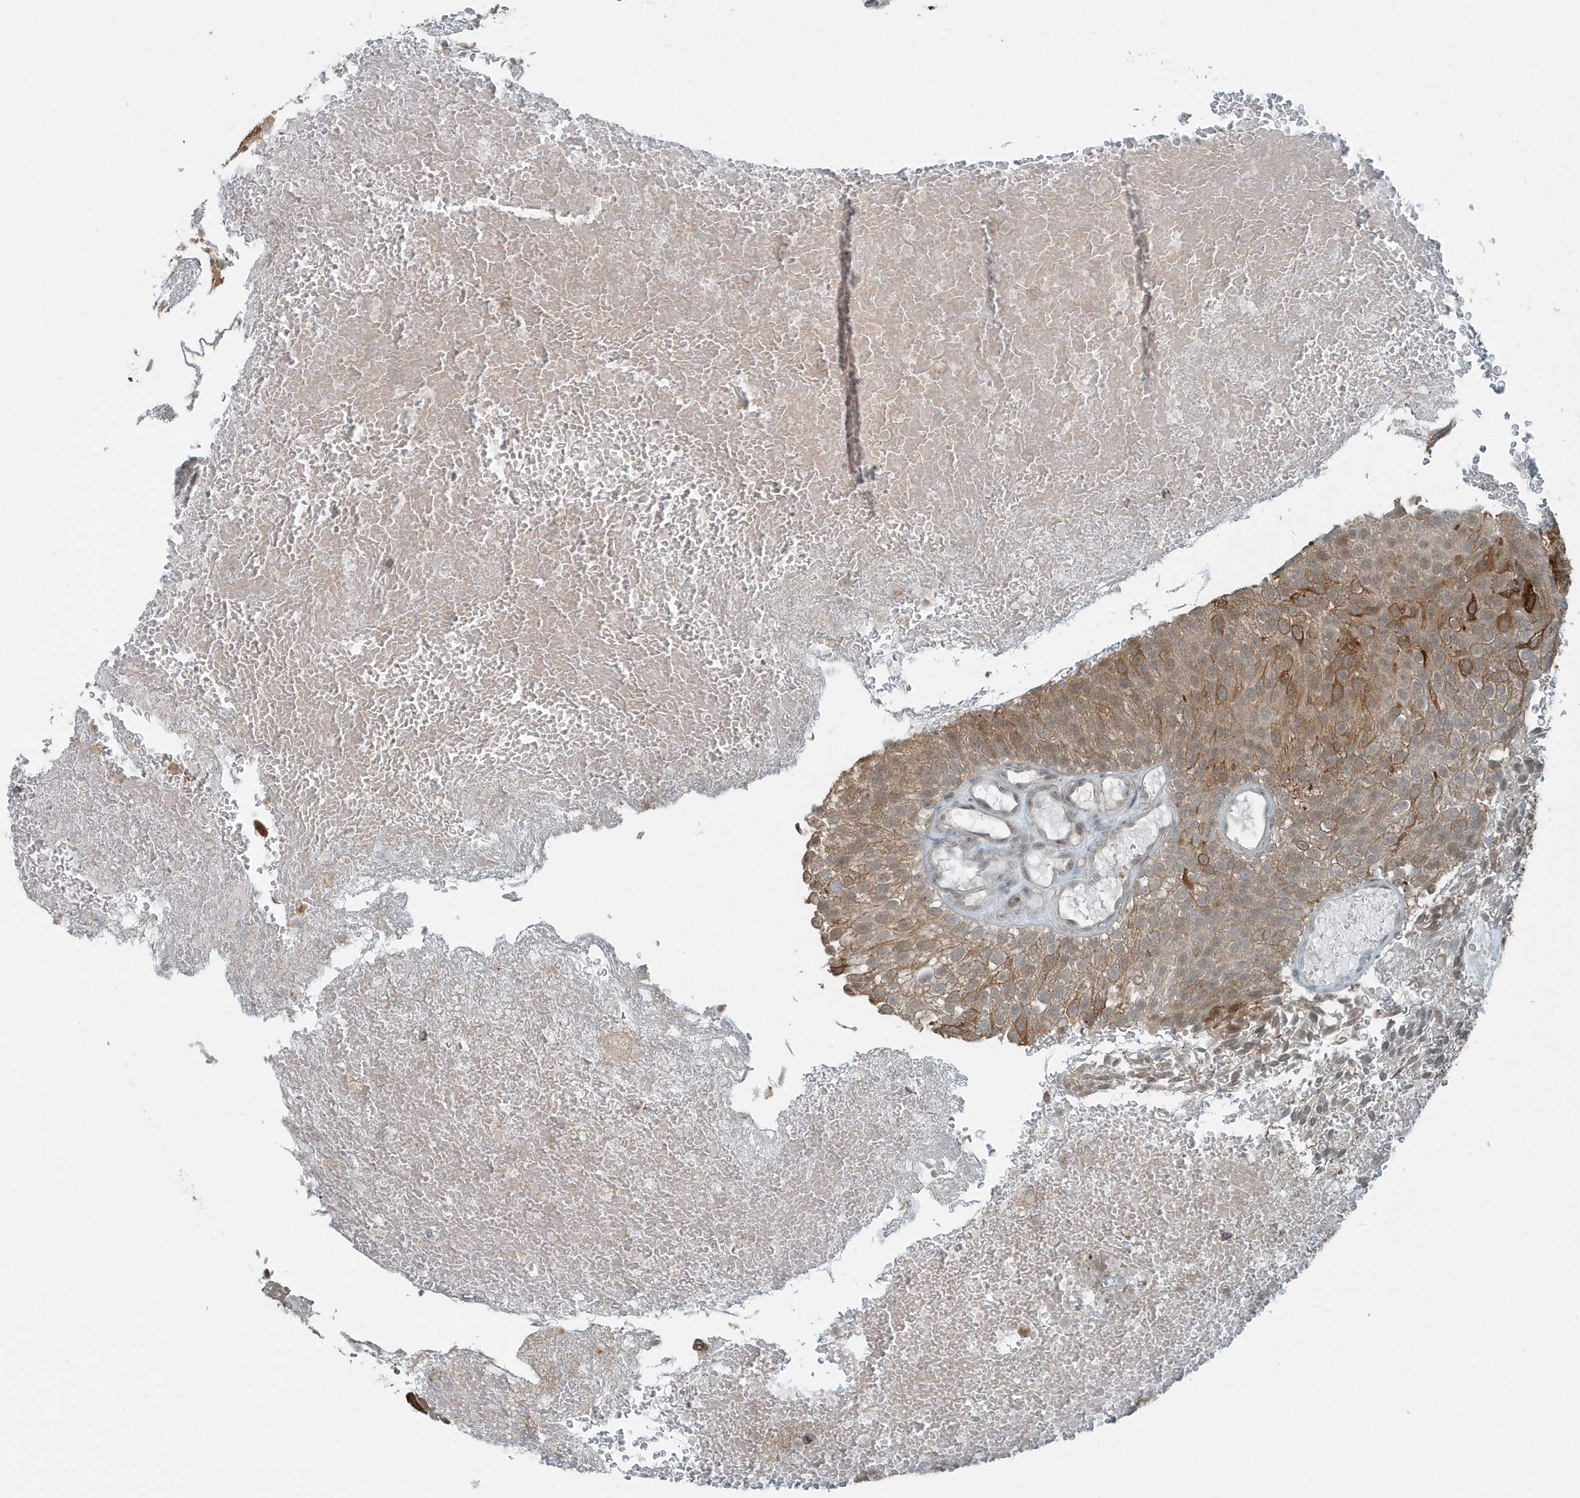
{"staining": {"intensity": "moderate", "quantity": "25%-75%", "location": "cytoplasmic/membranous"}, "tissue": "urothelial cancer", "cell_type": "Tumor cells", "image_type": "cancer", "snomed": [{"axis": "morphology", "description": "Urothelial carcinoma, Low grade"}, {"axis": "topography", "description": "Urinary bladder"}], "caption": "A high-resolution photomicrograph shows immunohistochemistry staining of urothelial cancer, which reveals moderate cytoplasmic/membranous expression in about 25%-75% of tumor cells. The protein is shown in brown color, while the nuclei are stained blue.", "gene": "YTHDC1", "patient": {"sex": "male", "age": 78}}